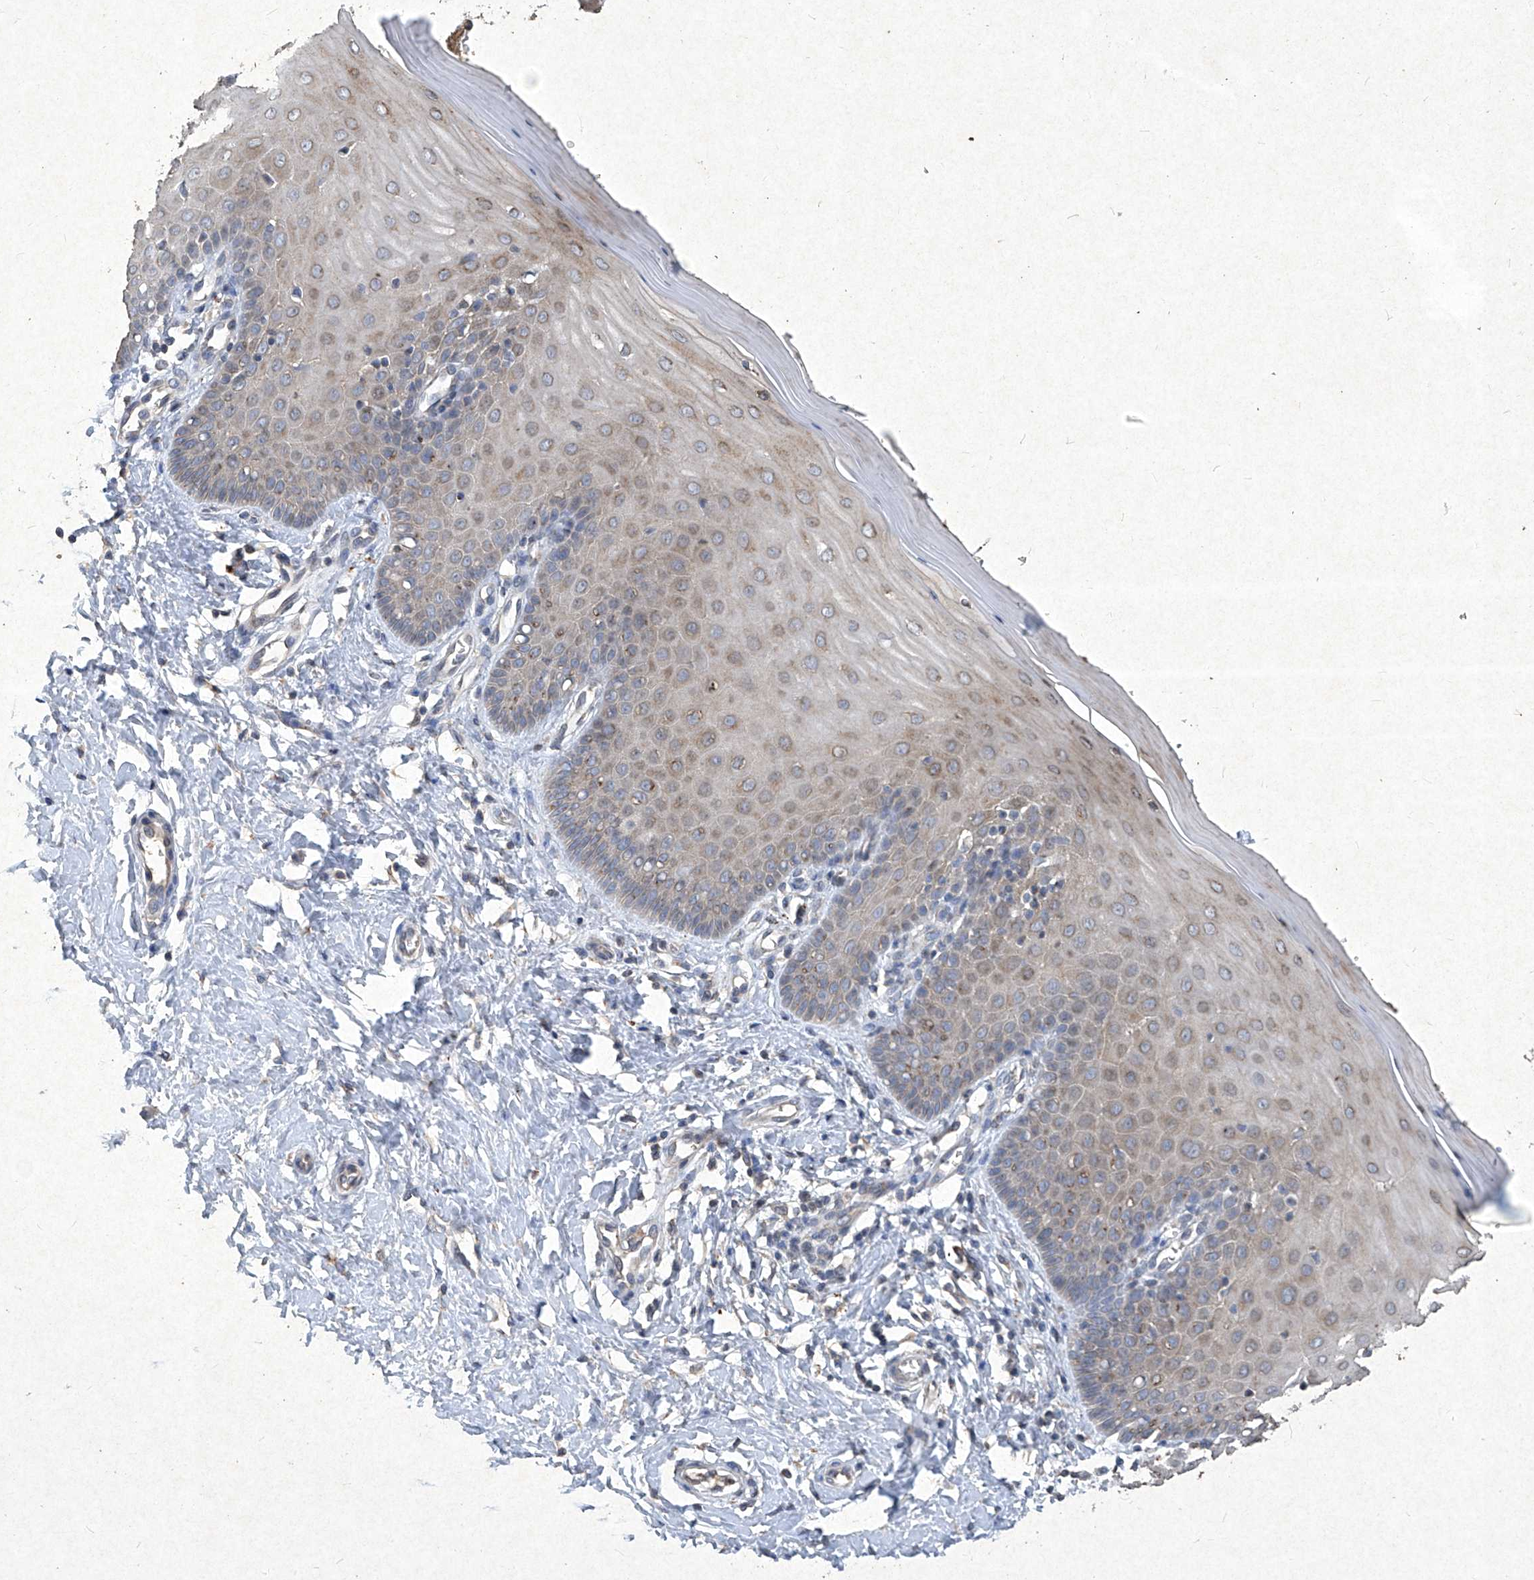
{"staining": {"intensity": "moderate", "quantity": "25%-75%", "location": "cytoplasmic/membranous"}, "tissue": "cervix", "cell_type": "Glandular cells", "image_type": "normal", "snomed": [{"axis": "morphology", "description": "Normal tissue, NOS"}, {"axis": "topography", "description": "Cervix"}], "caption": "Cervix stained with DAB (3,3'-diaminobenzidine) immunohistochemistry (IHC) demonstrates medium levels of moderate cytoplasmic/membranous staining in about 25%-75% of glandular cells.", "gene": "MED16", "patient": {"sex": "female", "age": 55}}